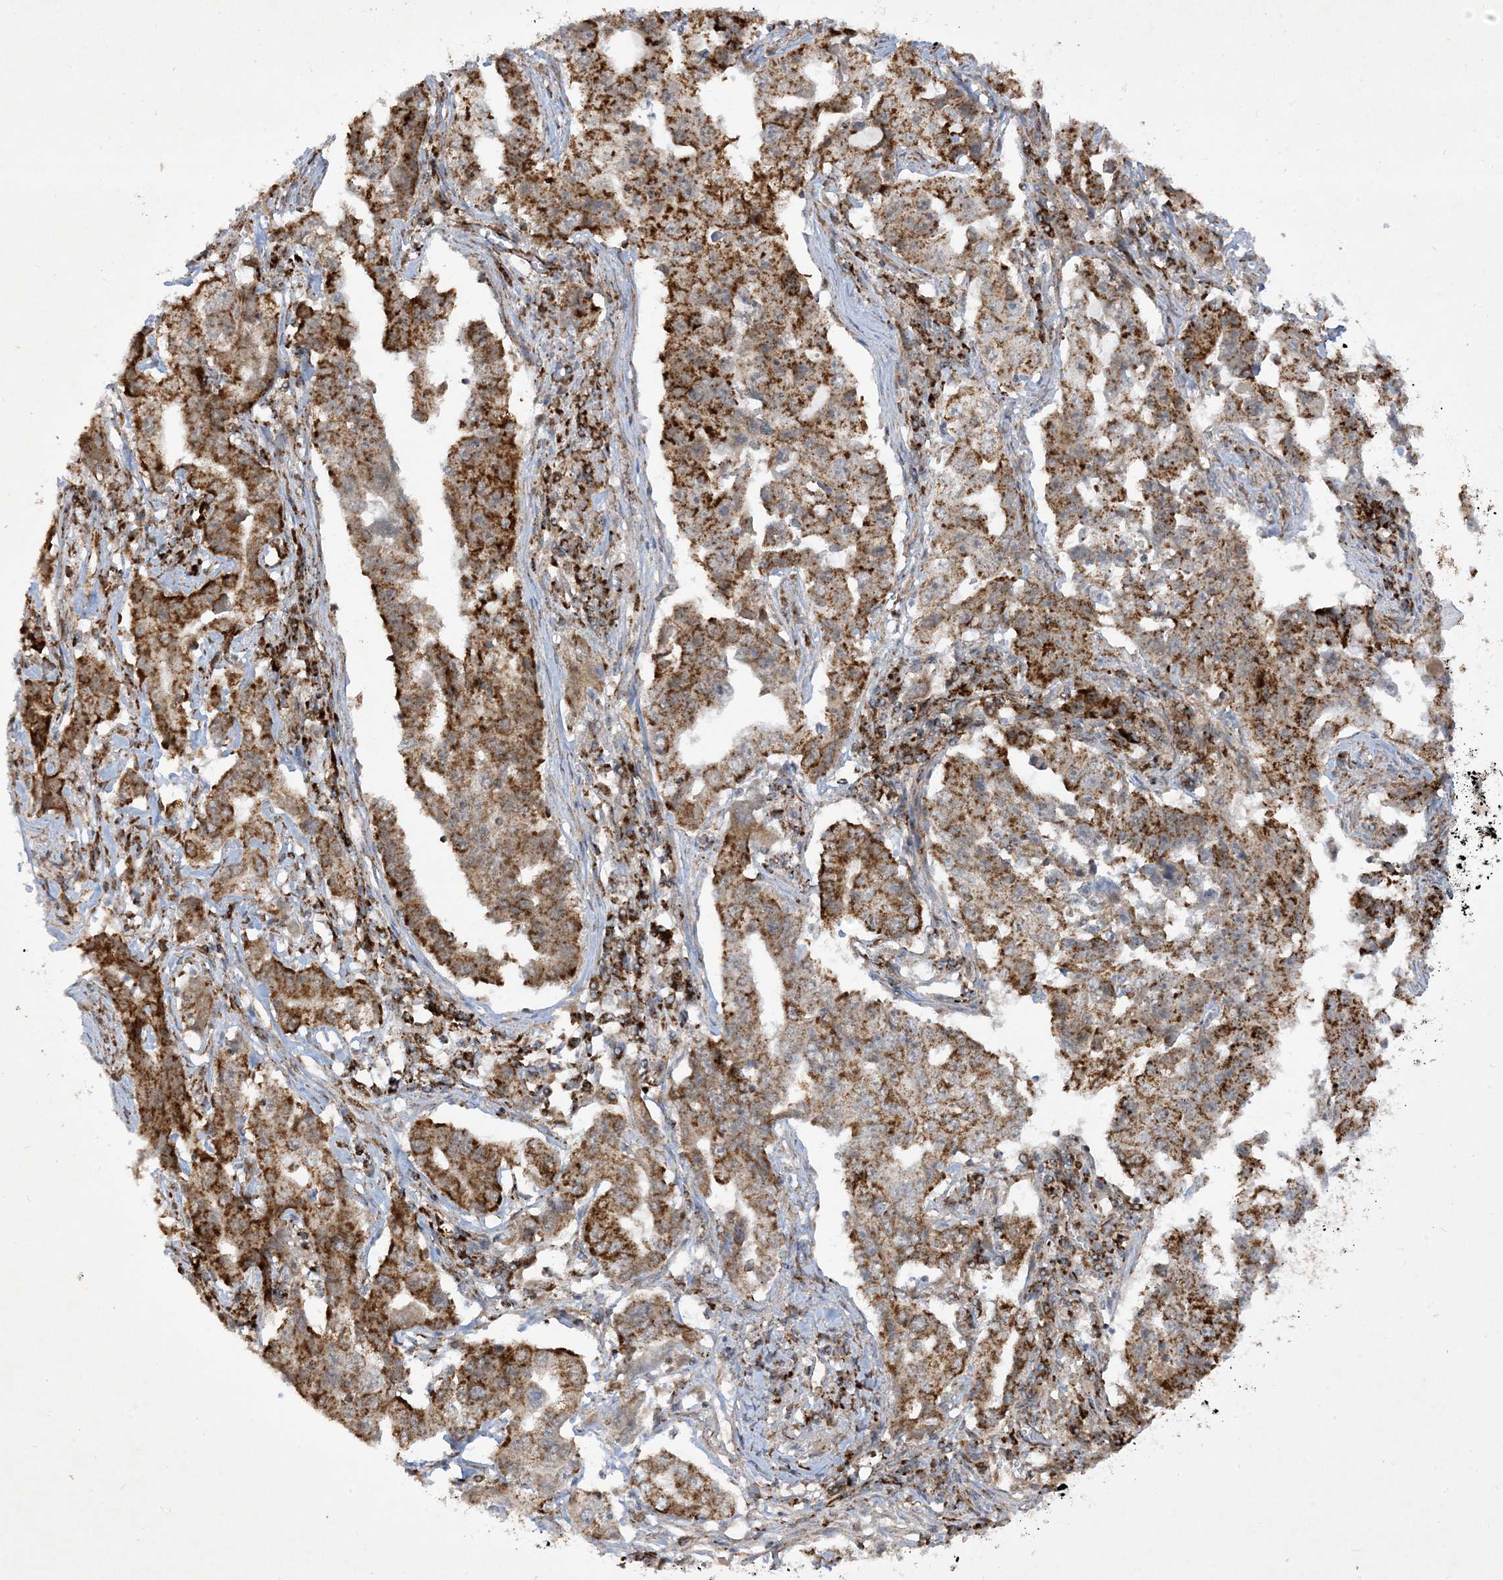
{"staining": {"intensity": "strong", "quantity": ">75%", "location": "cytoplasmic/membranous"}, "tissue": "lung cancer", "cell_type": "Tumor cells", "image_type": "cancer", "snomed": [{"axis": "morphology", "description": "Adenocarcinoma, NOS"}, {"axis": "topography", "description": "Lung"}], "caption": "Strong cytoplasmic/membranous protein positivity is seen in approximately >75% of tumor cells in adenocarcinoma (lung).", "gene": "NDUFAF3", "patient": {"sex": "female", "age": 51}}